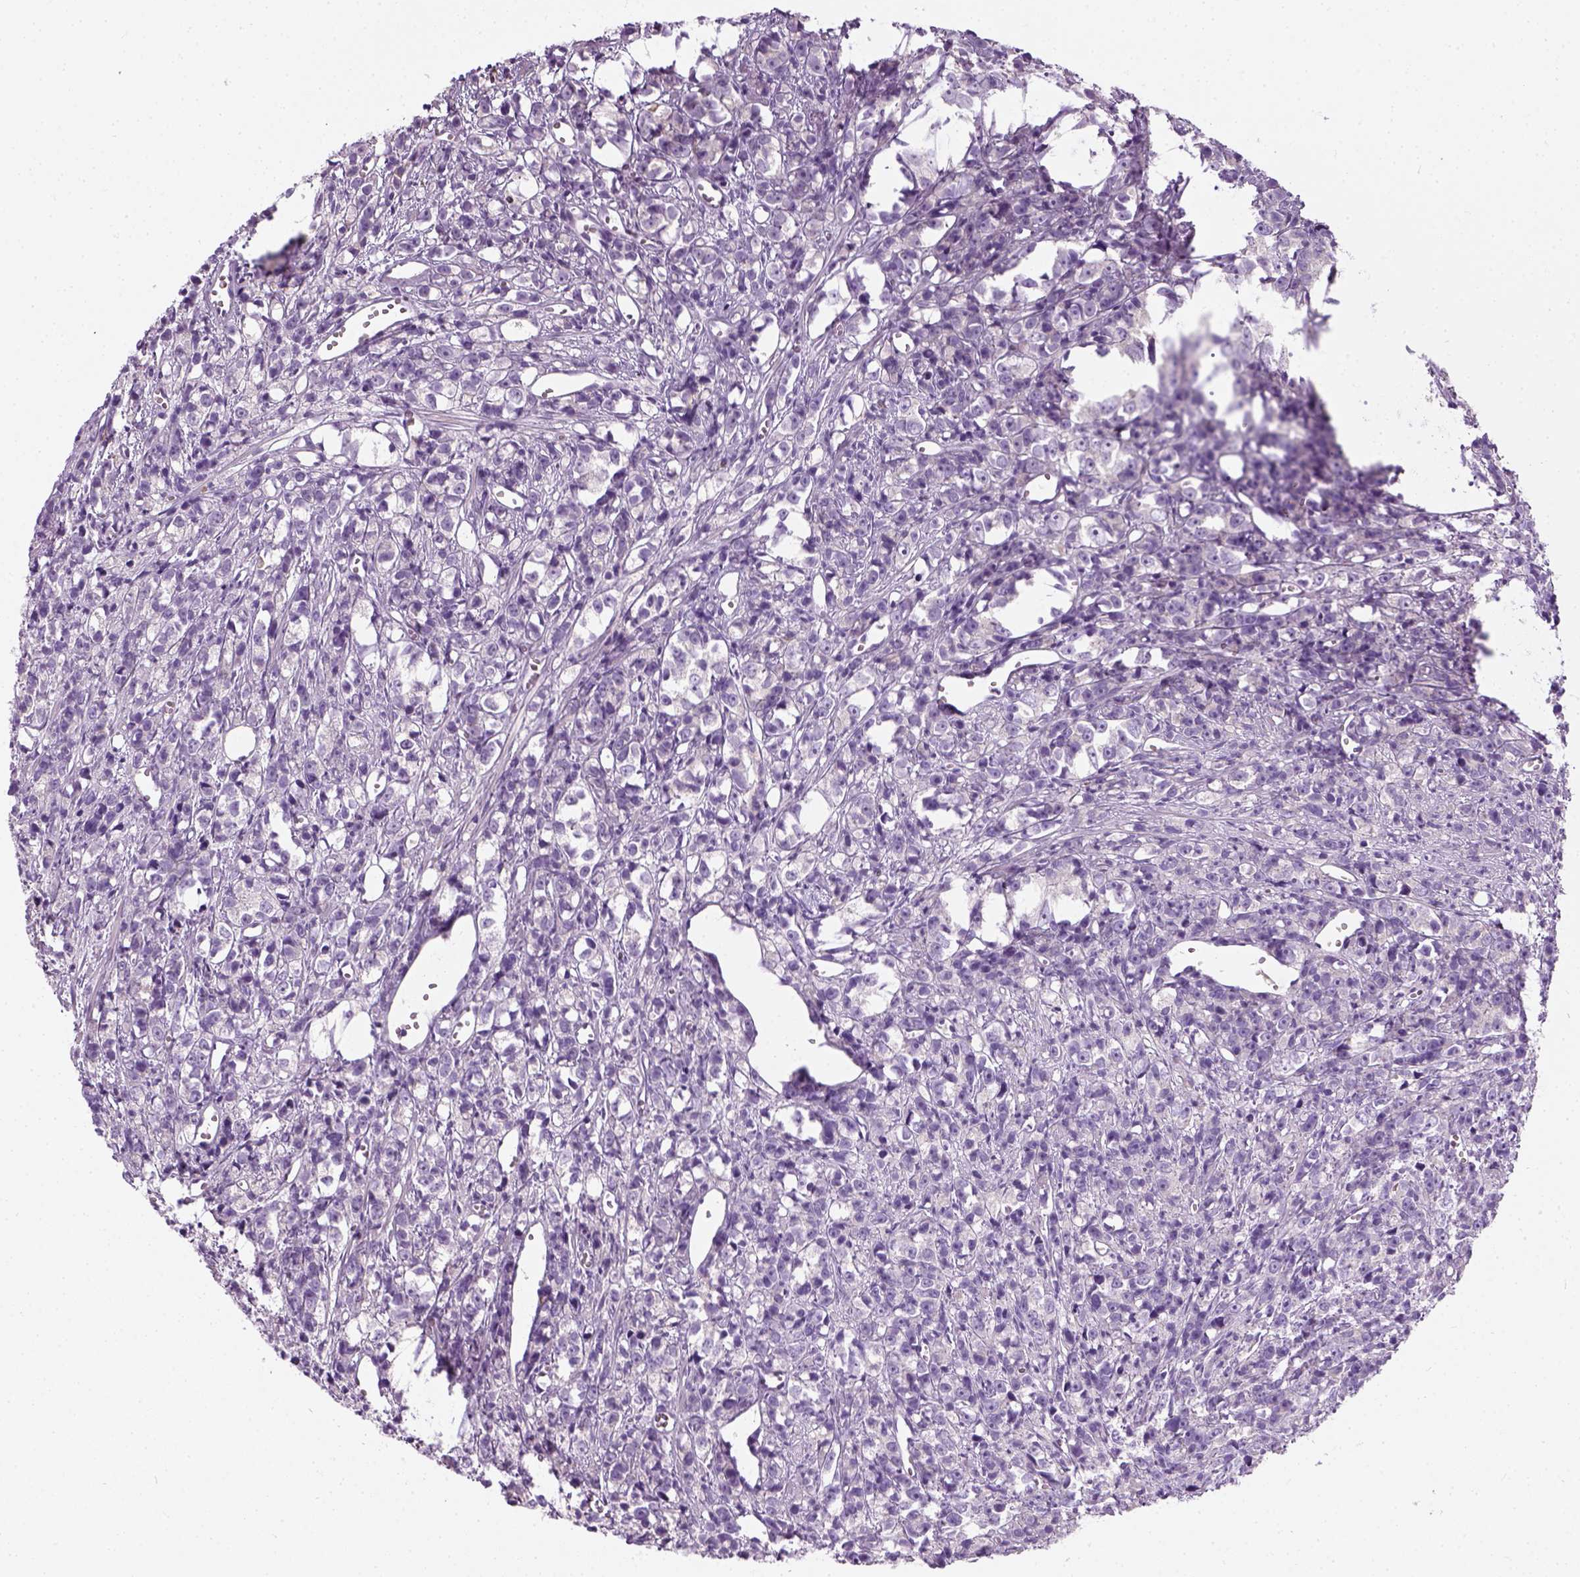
{"staining": {"intensity": "negative", "quantity": "none", "location": "none"}, "tissue": "prostate cancer", "cell_type": "Tumor cells", "image_type": "cancer", "snomed": [{"axis": "morphology", "description": "Adenocarcinoma, High grade"}, {"axis": "topography", "description": "Prostate"}], "caption": "DAB immunohistochemical staining of human prostate adenocarcinoma (high-grade) exhibits no significant staining in tumor cells.", "gene": "TRIM72", "patient": {"sex": "male", "age": 77}}